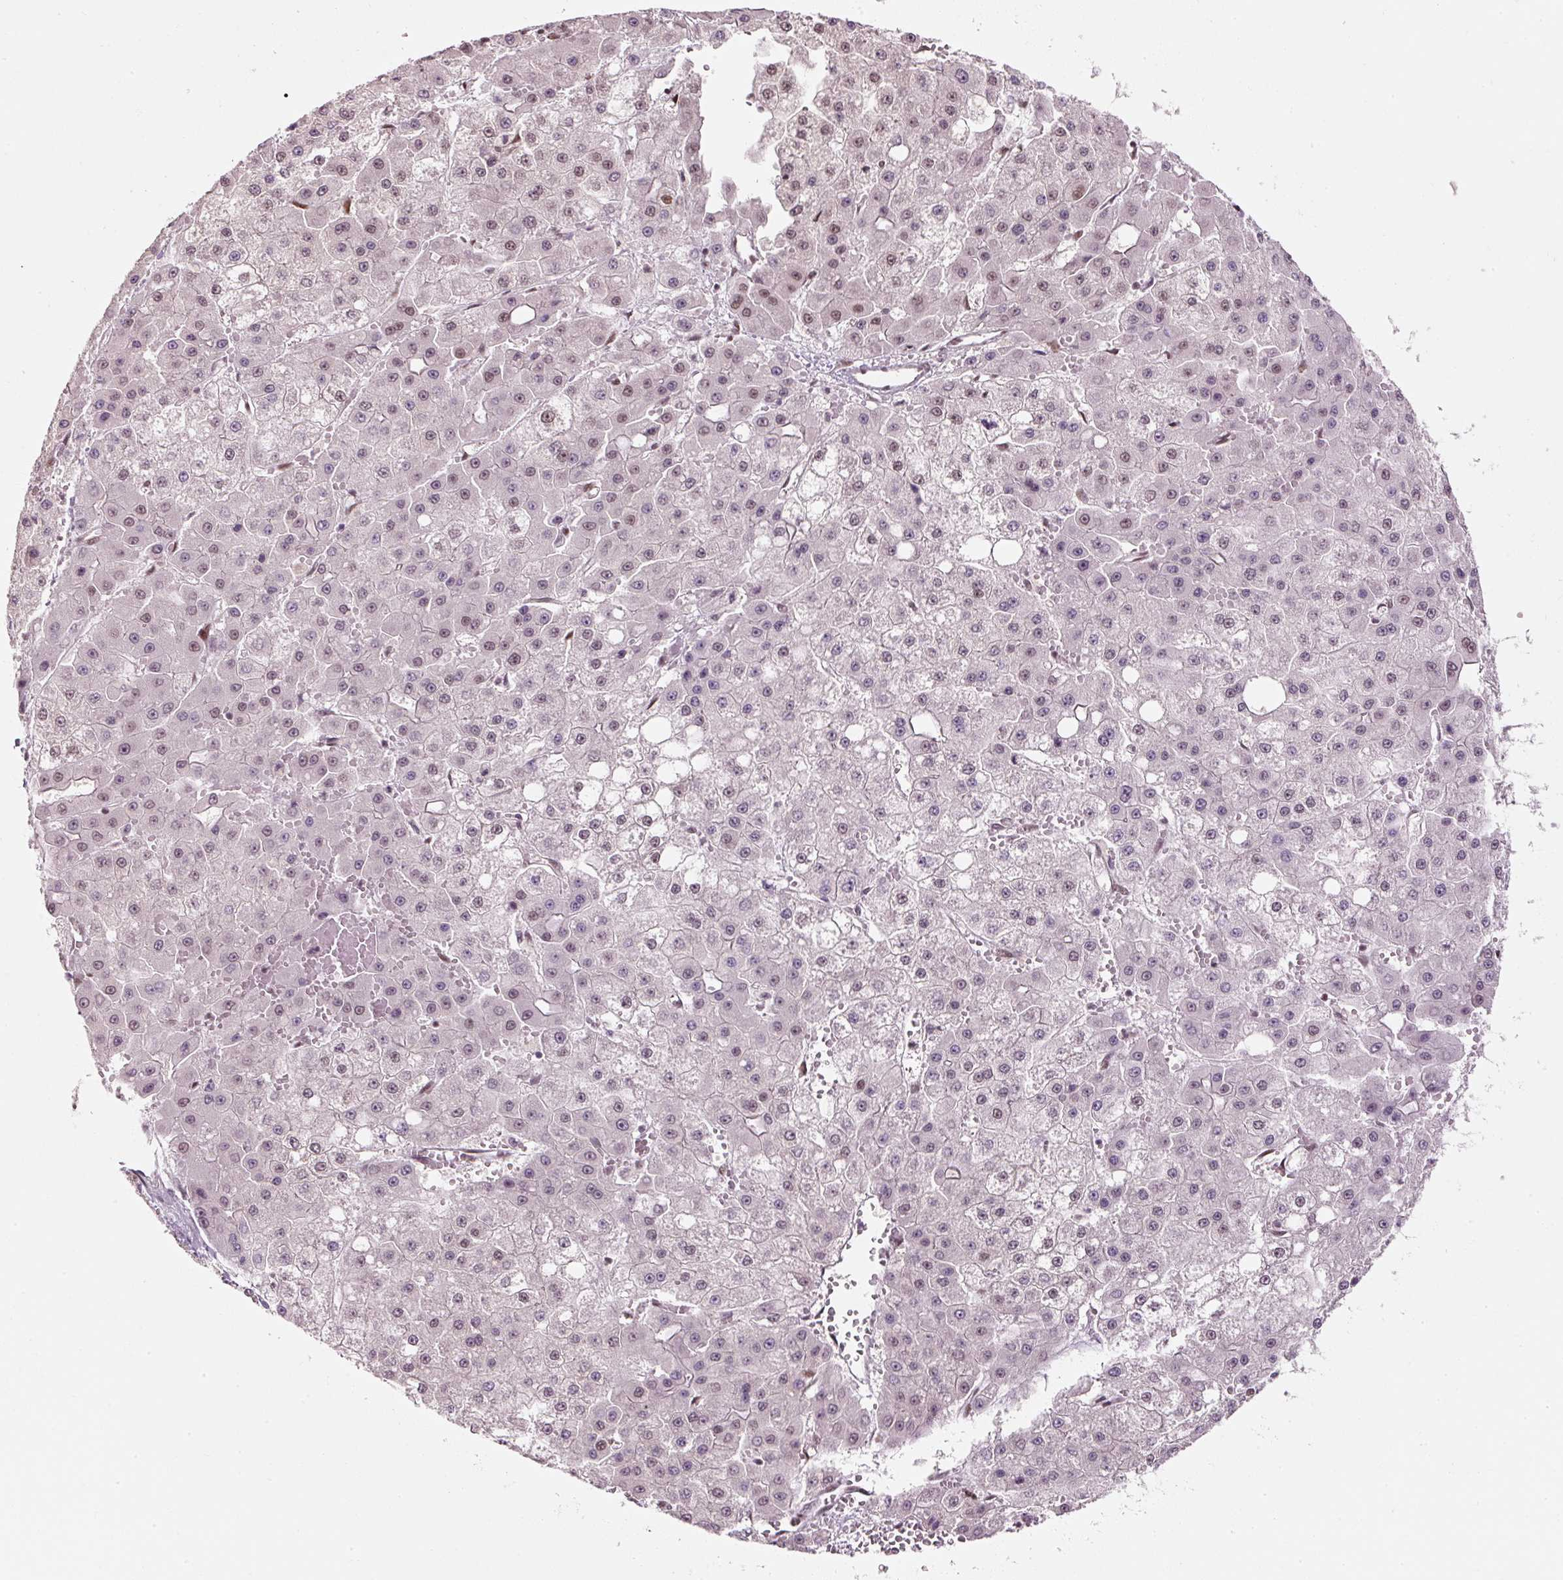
{"staining": {"intensity": "weak", "quantity": "25%-75%", "location": "nuclear"}, "tissue": "liver cancer", "cell_type": "Tumor cells", "image_type": "cancer", "snomed": [{"axis": "morphology", "description": "Carcinoma, Hepatocellular, NOS"}, {"axis": "topography", "description": "Liver"}], "caption": "Protein analysis of liver cancer (hepatocellular carcinoma) tissue shows weak nuclear expression in approximately 25%-75% of tumor cells. Ihc stains the protein in brown and the nuclei are stained blue.", "gene": "U2AF2", "patient": {"sex": "male", "age": 47}}